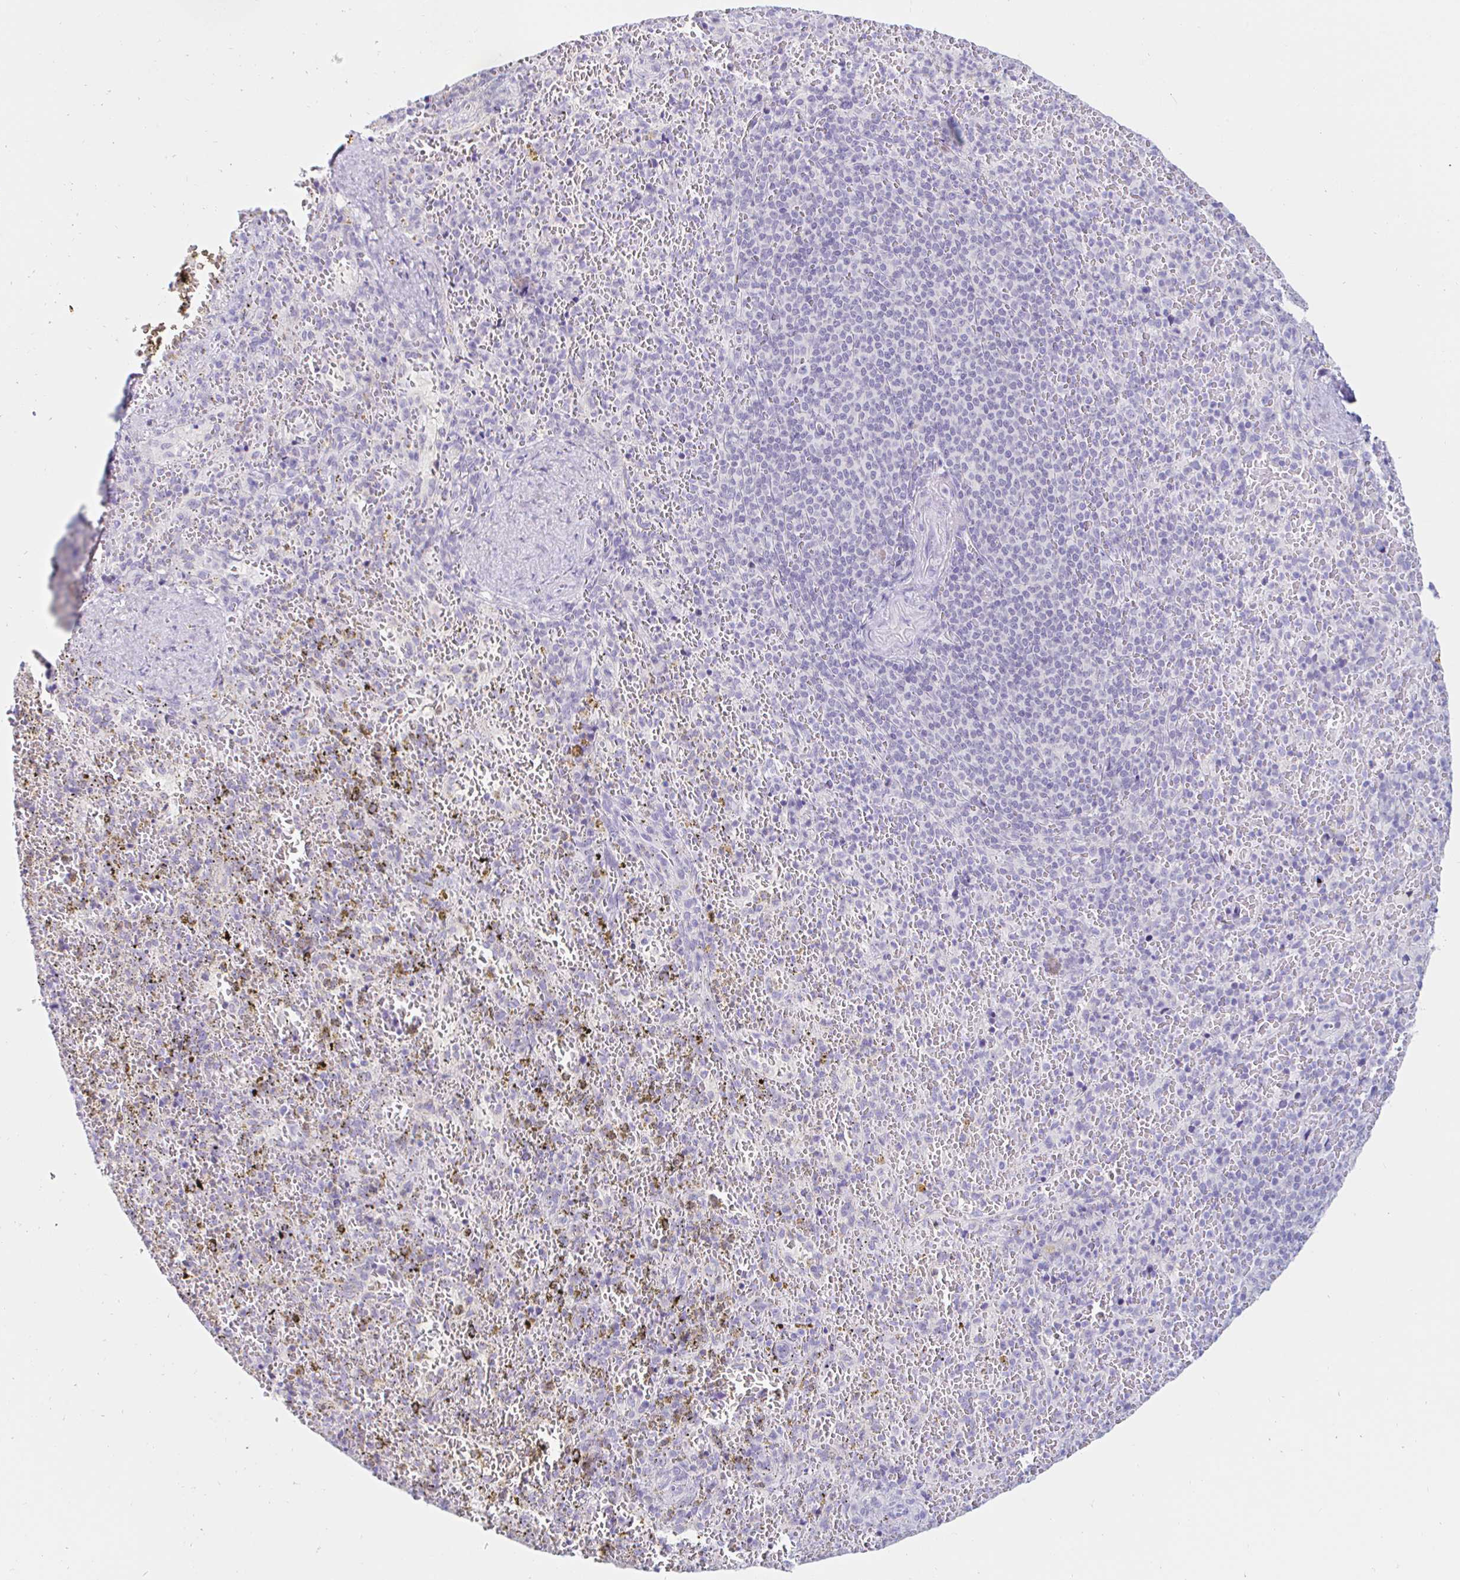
{"staining": {"intensity": "negative", "quantity": "none", "location": "none"}, "tissue": "spleen", "cell_type": "Cells in red pulp", "image_type": "normal", "snomed": [{"axis": "morphology", "description": "Normal tissue, NOS"}, {"axis": "topography", "description": "Spleen"}], "caption": "Immunohistochemistry of normal spleen shows no expression in cells in red pulp. Nuclei are stained in blue.", "gene": "TEX44", "patient": {"sex": "female", "age": 50}}